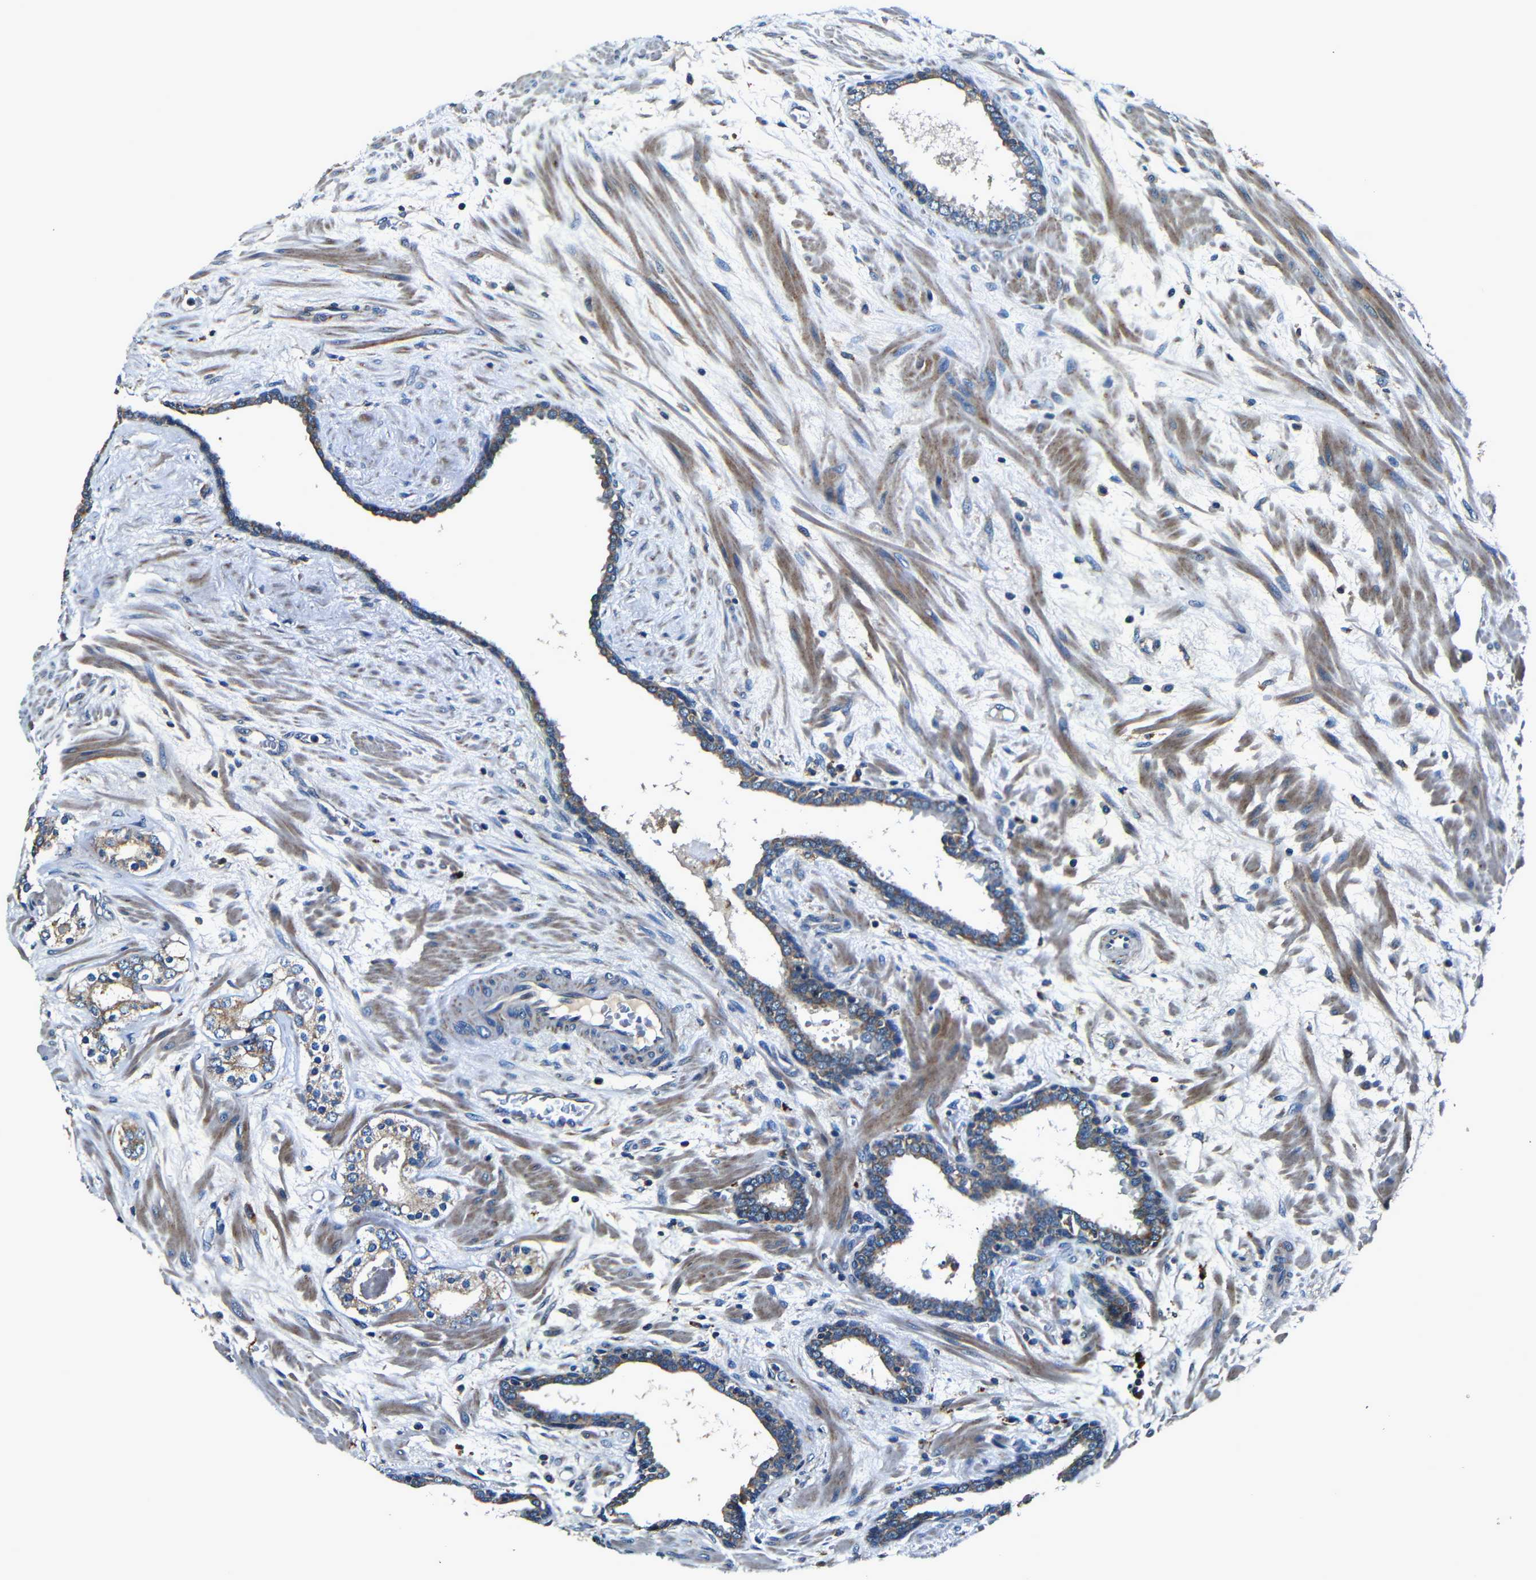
{"staining": {"intensity": "moderate", "quantity": ">75%", "location": "cytoplasmic/membranous"}, "tissue": "prostate cancer", "cell_type": "Tumor cells", "image_type": "cancer", "snomed": [{"axis": "morphology", "description": "Adenocarcinoma, Low grade"}, {"axis": "topography", "description": "Prostate"}], "caption": "Immunohistochemical staining of prostate cancer reveals moderate cytoplasmic/membranous protein expression in about >75% of tumor cells. (IHC, brightfield microscopy, high magnification).", "gene": "MTX1", "patient": {"sex": "male", "age": 63}}